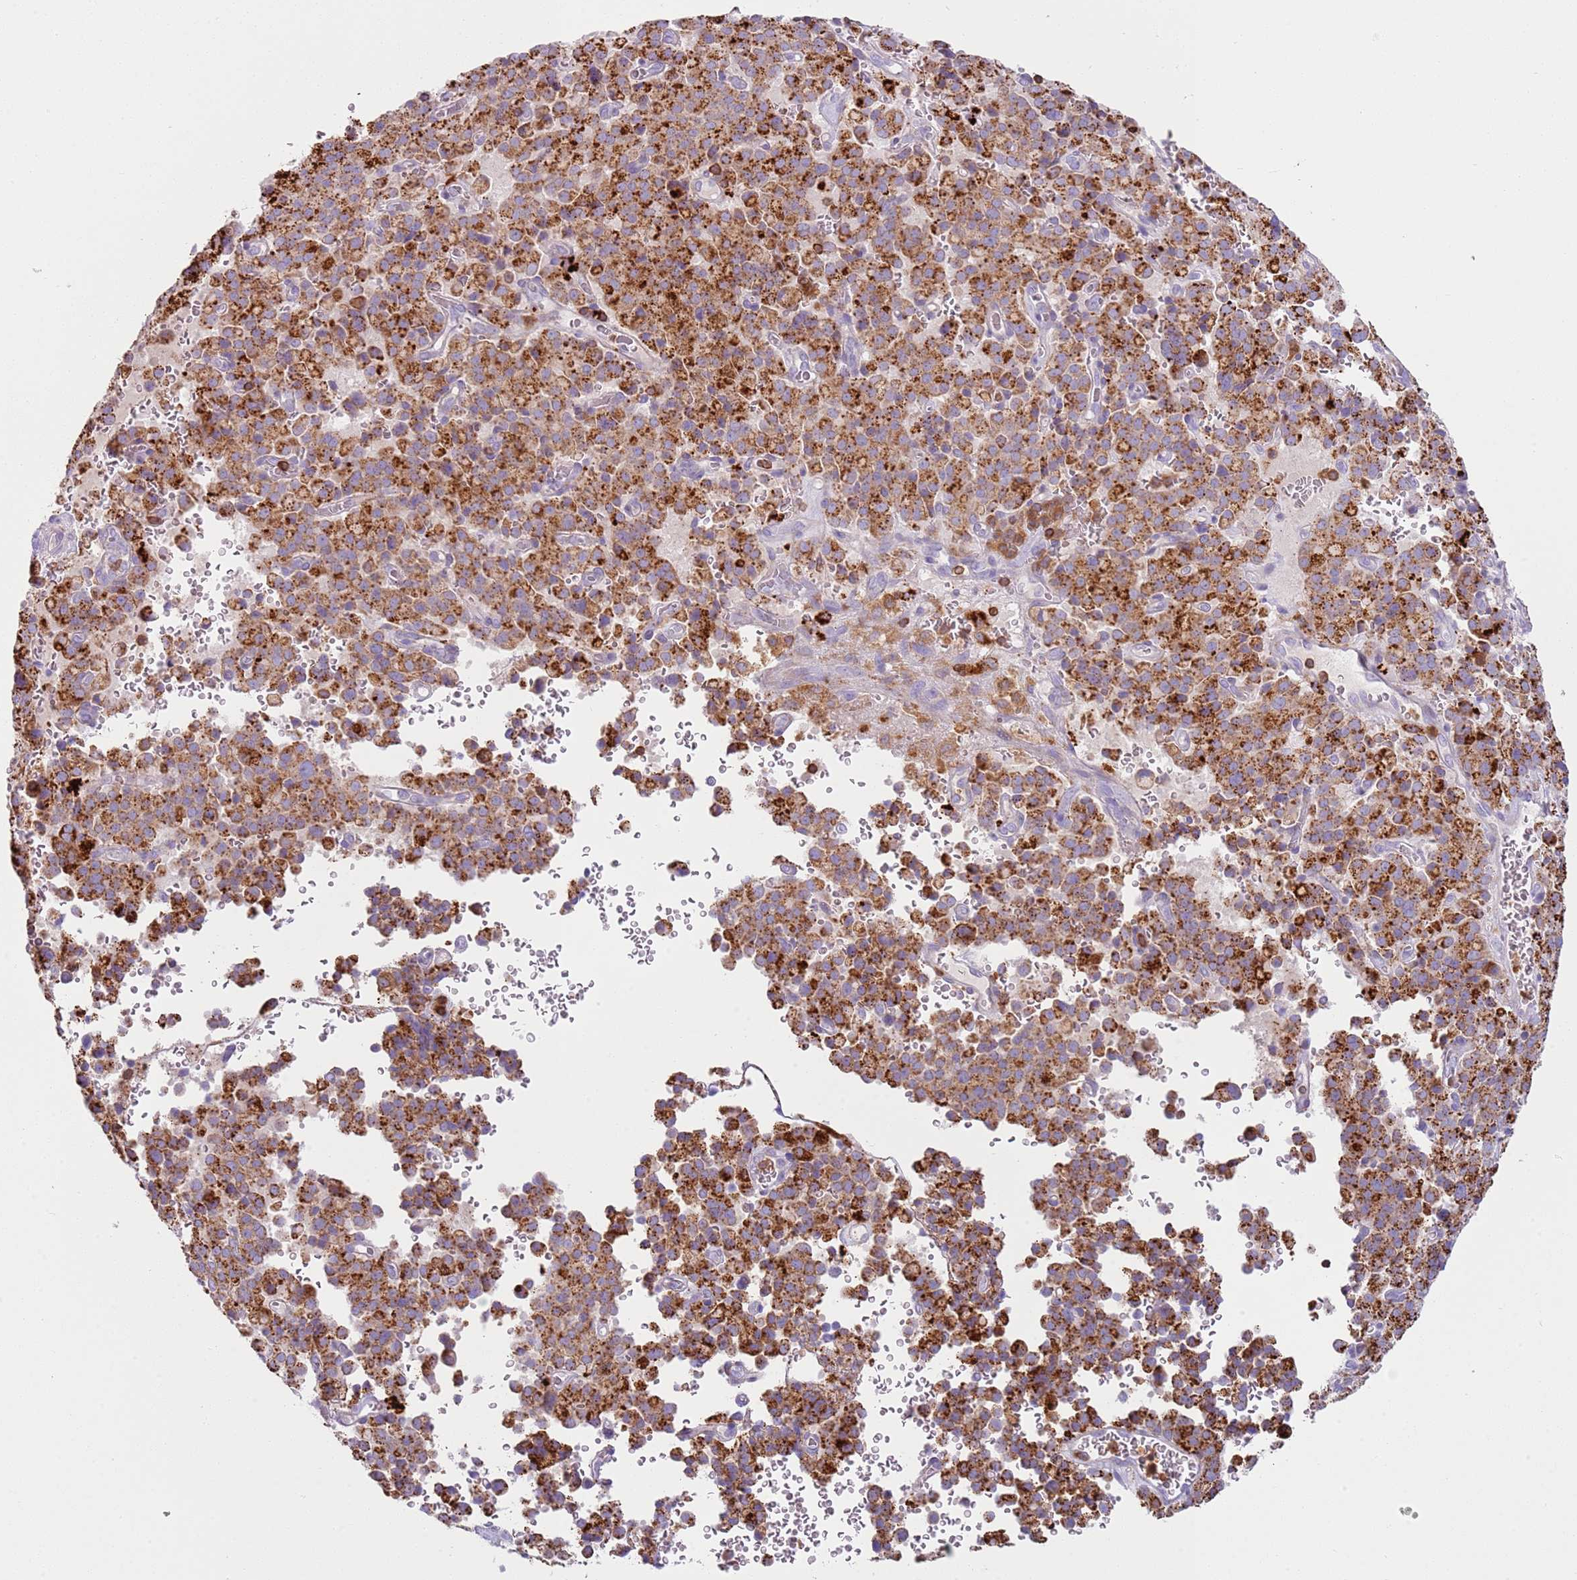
{"staining": {"intensity": "strong", "quantity": ">75%", "location": "cytoplasmic/membranous"}, "tissue": "pancreatic cancer", "cell_type": "Tumor cells", "image_type": "cancer", "snomed": [{"axis": "morphology", "description": "Adenocarcinoma, NOS"}, {"axis": "topography", "description": "Pancreas"}], "caption": "The histopathology image exhibits a brown stain indicating the presence of a protein in the cytoplasmic/membranous of tumor cells in pancreatic adenocarcinoma.", "gene": "TTPAL", "patient": {"sex": "male", "age": 65}}